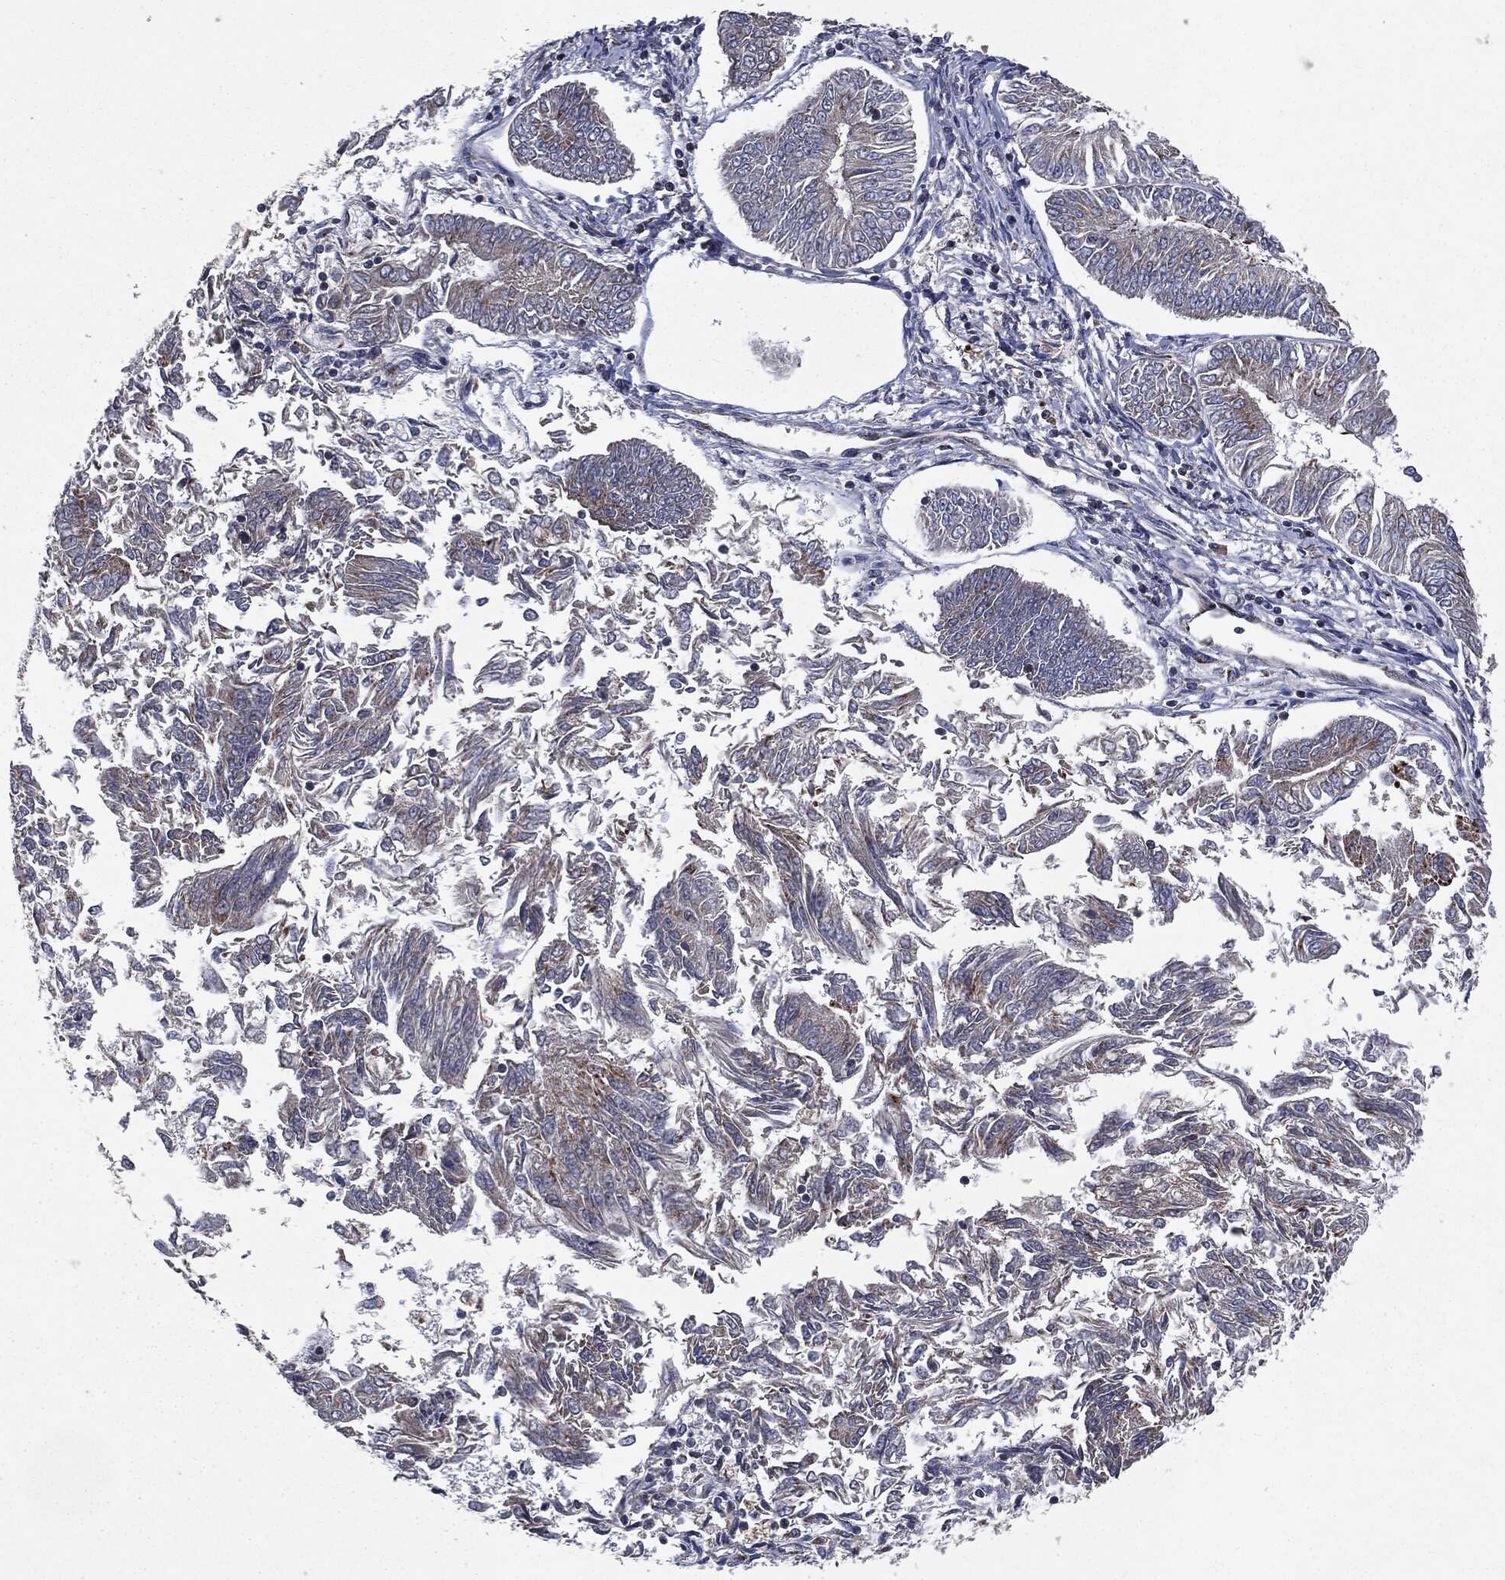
{"staining": {"intensity": "weak", "quantity": "<25%", "location": "cytoplasmic/membranous"}, "tissue": "endometrial cancer", "cell_type": "Tumor cells", "image_type": "cancer", "snomed": [{"axis": "morphology", "description": "Adenocarcinoma, NOS"}, {"axis": "topography", "description": "Endometrium"}], "caption": "High magnification brightfield microscopy of adenocarcinoma (endometrial) stained with DAB (brown) and counterstained with hematoxylin (blue): tumor cells show no significant staining.", "gene": "PLPPR2", "patient": {"sex": "female", "age": 58}}